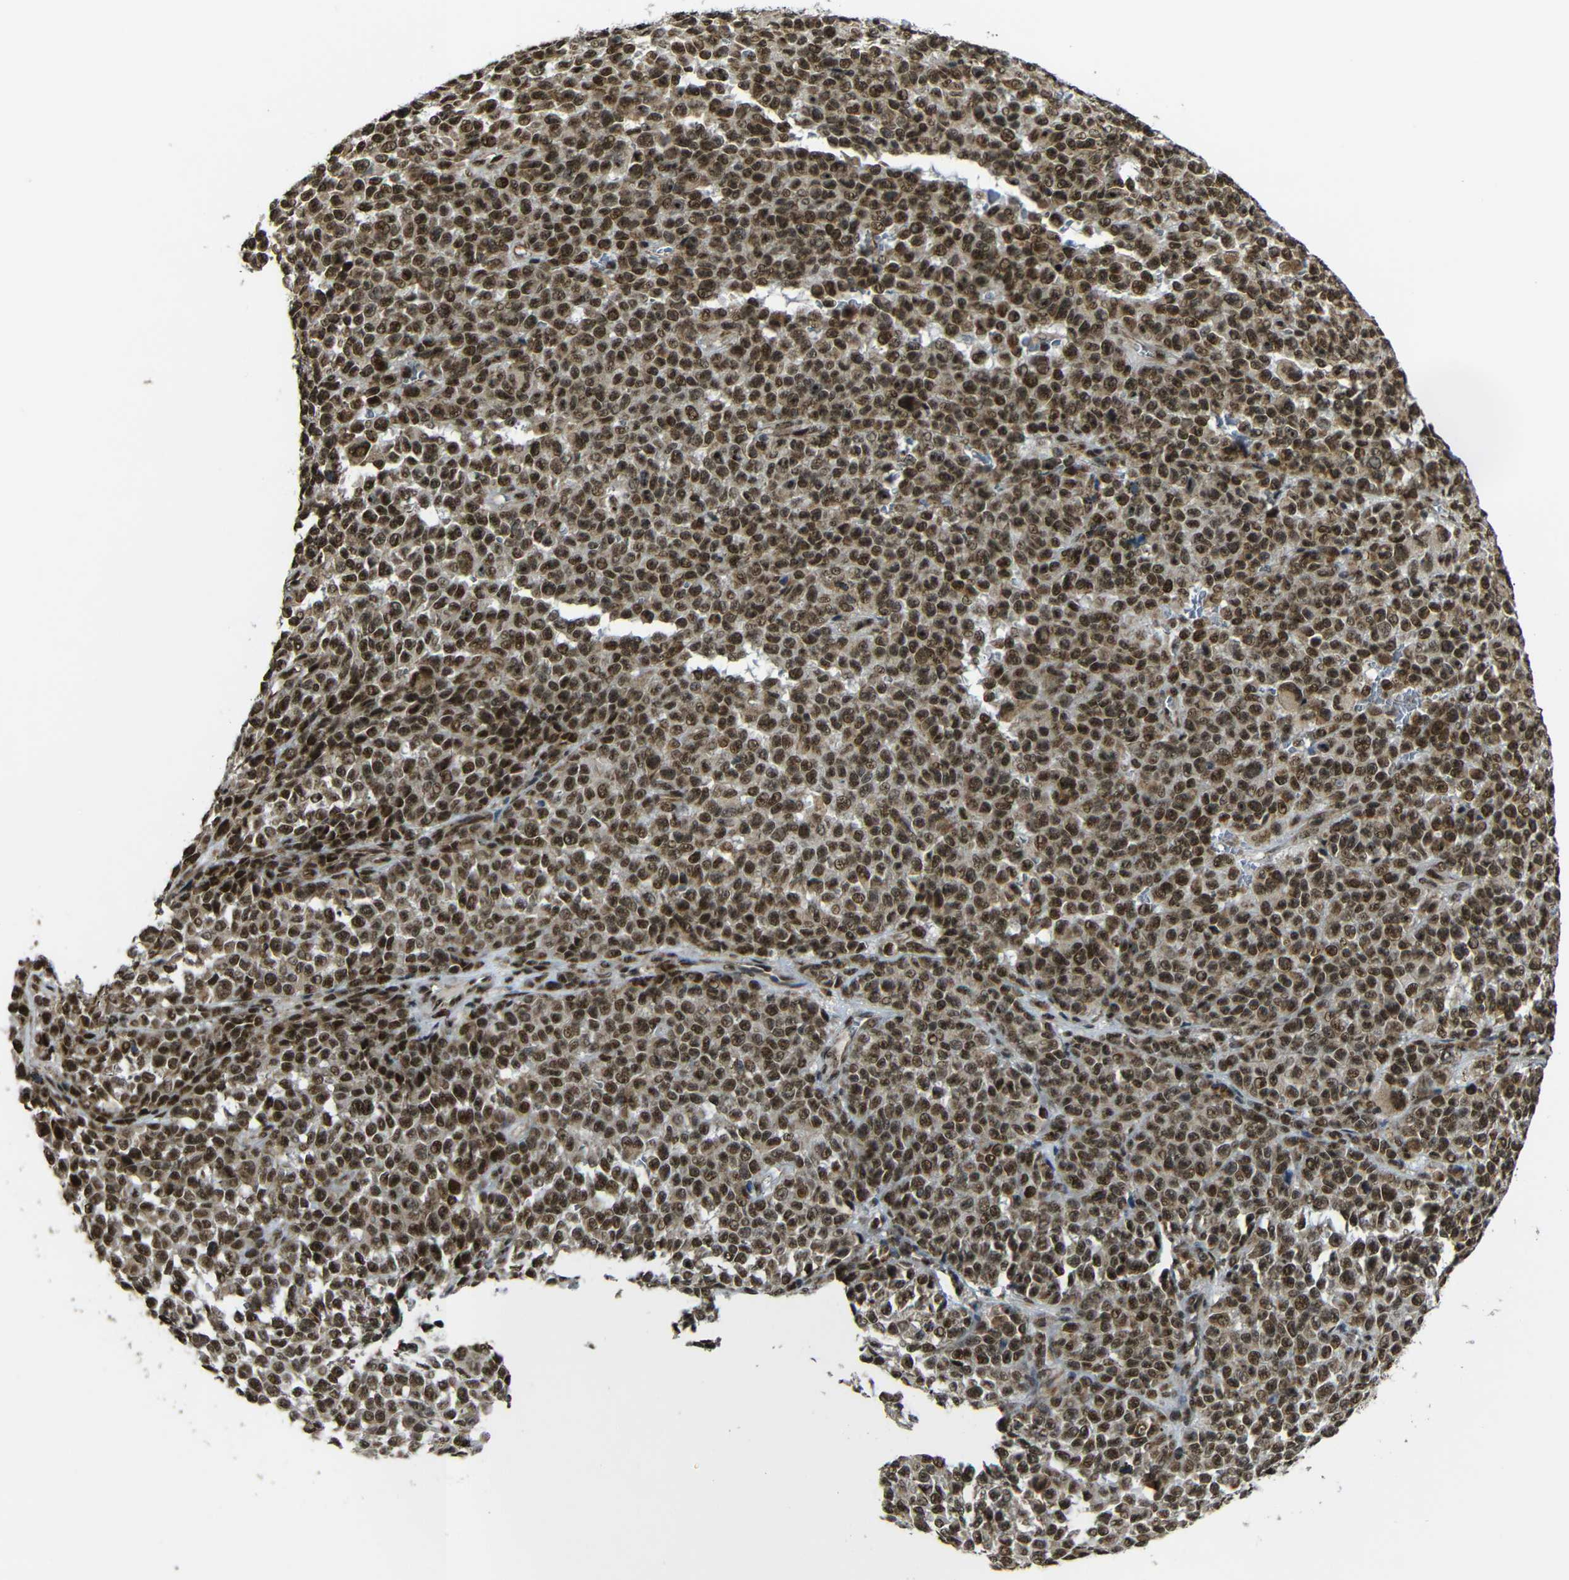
{"staining": {"intensity": "strong", "quantity": ">75%", "location": "cytoplasmic/membranous,nuclear"}, "tissue": "melanoma", "cell_type": "Tumor cells", "image_type": "cancer", "snomed": [{"axis": "morphology", "description": "Malignant melanoma, NOS"}, {"axis": "topography", "description": "Skin"}], "caption": "Human malignant melanoma stained with a protein marker shows strong staining in tumor cells.", "gene": "TCF7L2", "patient": {"sex": "female", "age": 82}}